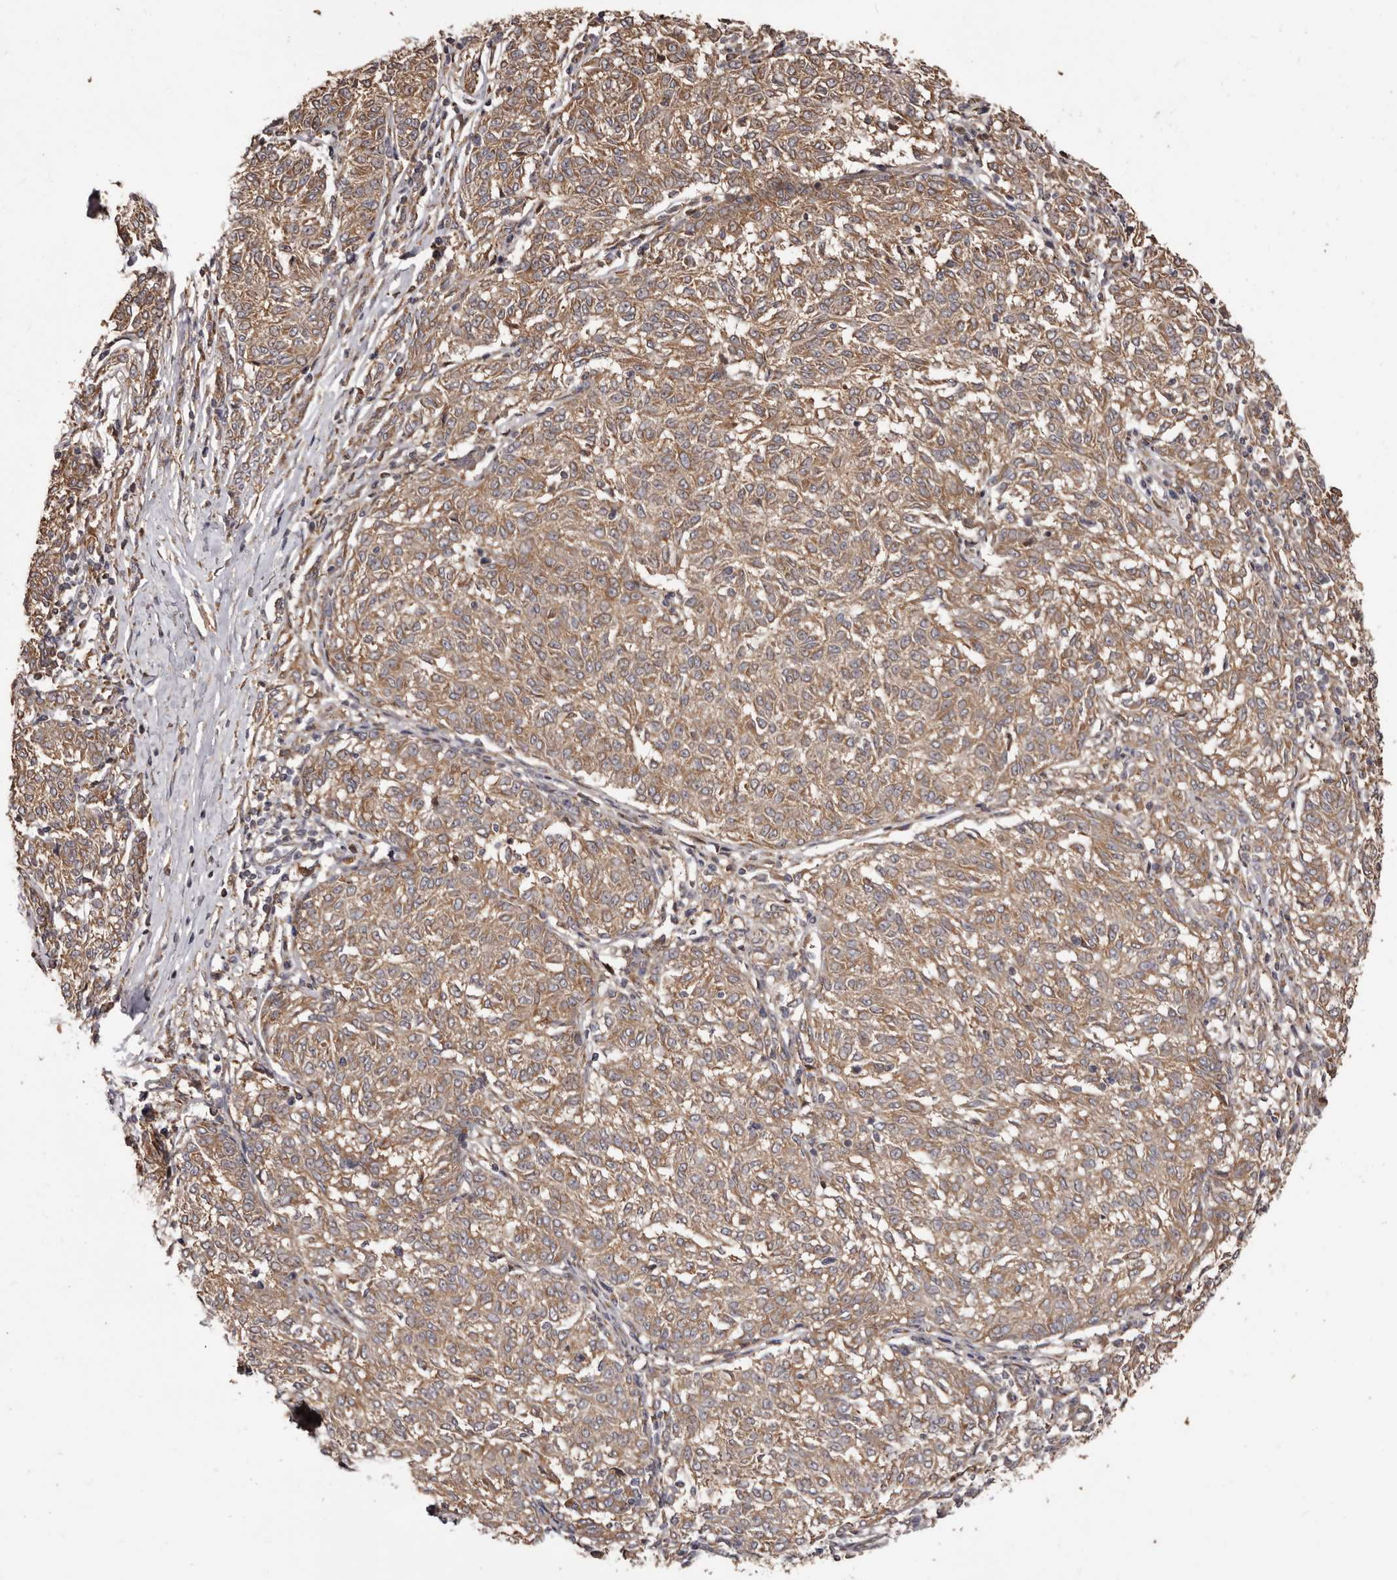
{"staining": {"intensity": "moderate", "quantity": ">75%", "location": "cytoplasmic/membranous"}, "tissue": "melanoma", "cell_type": "Tumor cells", "image_type": "cancer", "snomed": [{"axis": "morphology", "description": "Malignant melanoma, NOS"}, {"axis": "topography", "description": "Skin"}], "caption": "Melanoma stained with DAB (3,3'-diaminobenzidine) IHC reveals medium levels of moderate cytoplasmic/membranous staining in about >75% of tumor cells.", "gene": "ZCCHC7", "patient": {"sex": "female", "age": 72}}